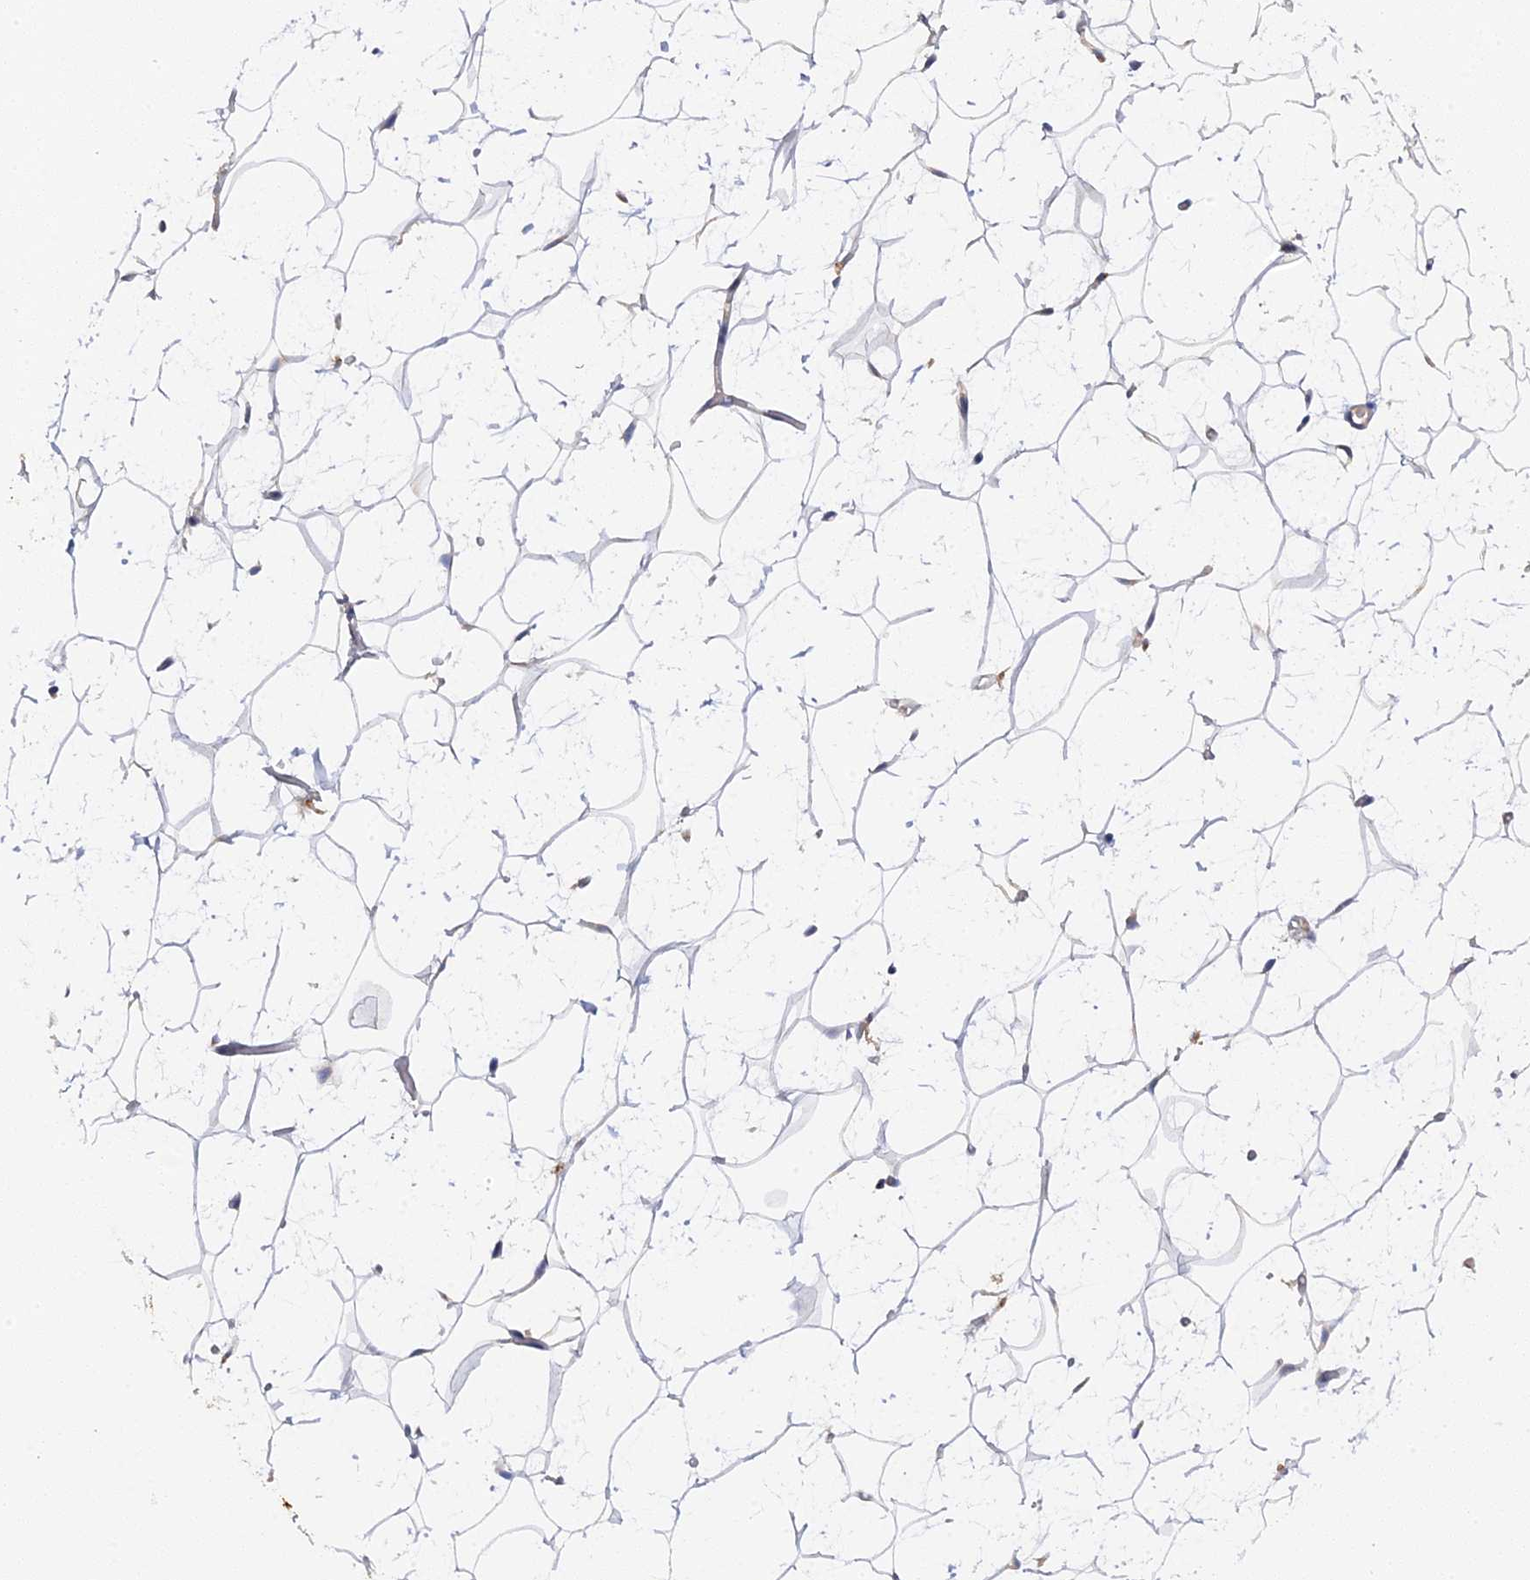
{"staining": {"intensity": "negative", "quantity": "none", "location": "none"}, "tissue": "adipose tissue", "cell_type": "Adipocytes", "image_type": "normal", "snomed": [{"axis": "morphology", "description": "Normal tissue, NOS"}, {"axis": "topography", "description": "Breast"}], "caption": "Adipose tissue was stained to show a protein in brown. There is no significant expression in adipocytes. The staining was performed using DAB to visualize the protein expression in brown, while the nuclei were stained in blue with hematoxylin (Magnification: 20x).", "gene": "MIGA2", "patient": {"sex": "female", "age": 26}}